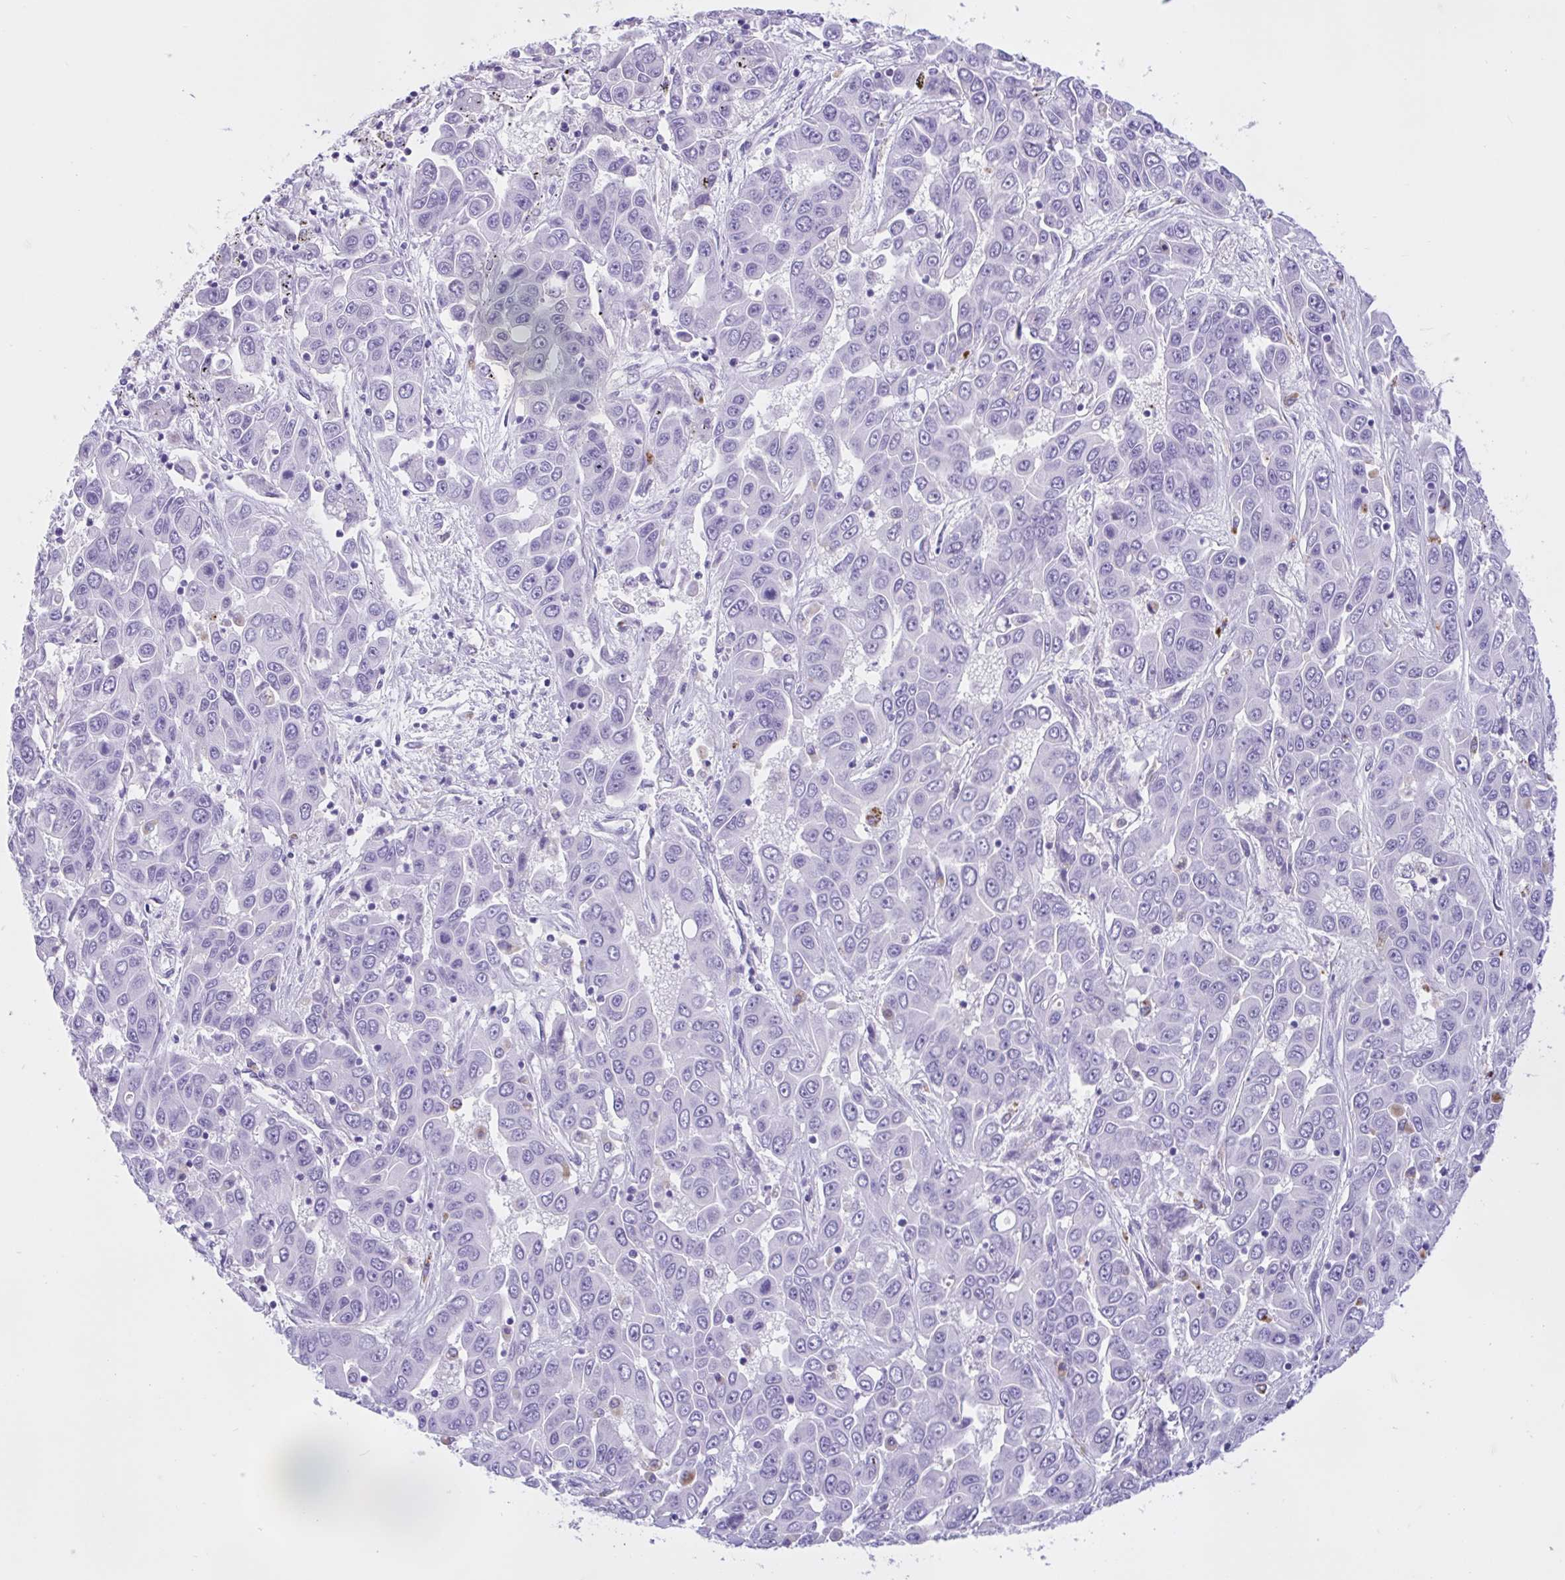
{"staining": {"intensity": "negative", "quantity": "none", "location": "none"}, "tissue": "liver cancer", "cell_type": "Tumor cells", "image_type": "cancer", "snomed": [{"axis": "morphology", "description": "Cholangiocarcinoma"}, {"axis": "topography", "description": "Liver"}], "caption": "A histopathology image of human liver cholangiocarcinoma is negative for staining in tumor cells.", "gene": "ZNF319", "patient": {"sex": "female", "age": 52}}